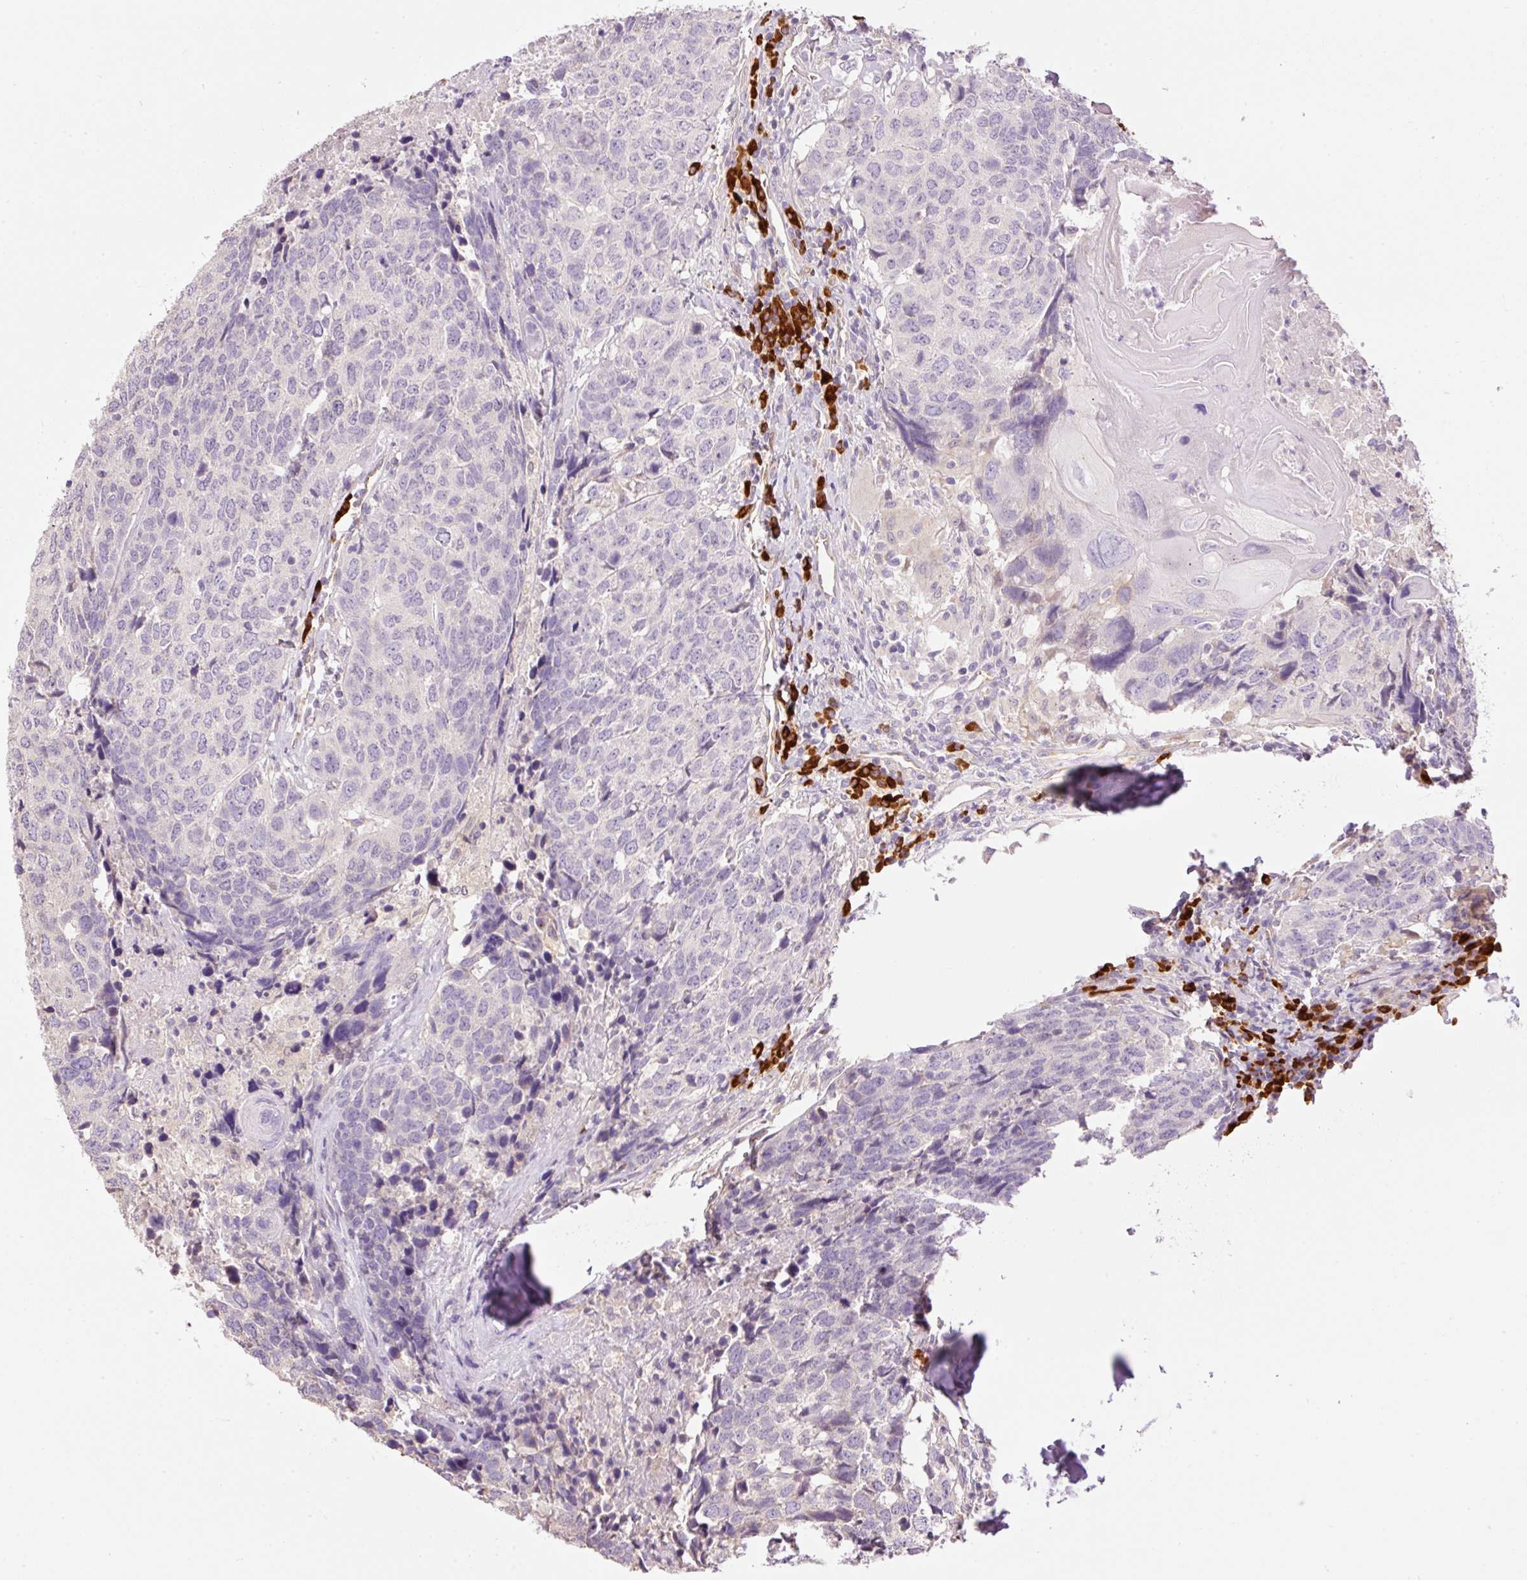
{"staining": {"intensity": "negative", "quantity": "none", "location": "none"}, "tissue": "head and neck cancer", "cell_type": "Tumor cells", "image_type": "cancer", "snomed": [{"axis": "morphology", "description": "Normal tissue, NOS"}, {"axis": "morphology", "description": "Squamous cell carcinoma, NOS"}, {"axis": "topography", "description": "Skeletal muscle"}, {"axis": "topography", "description": "Vascular tissue"}, {"axis": "topography", "description": "Peripheral nerve tissue"}, {"axis": "topography", "description": "Head-Neck"}], "caption": "Protein analysis of head and neck squamous cell carcinoma reveals no significant staining in tumor cells.", "gene": "PNPLA5", "patient": {"sex": "male", "age": 66}}